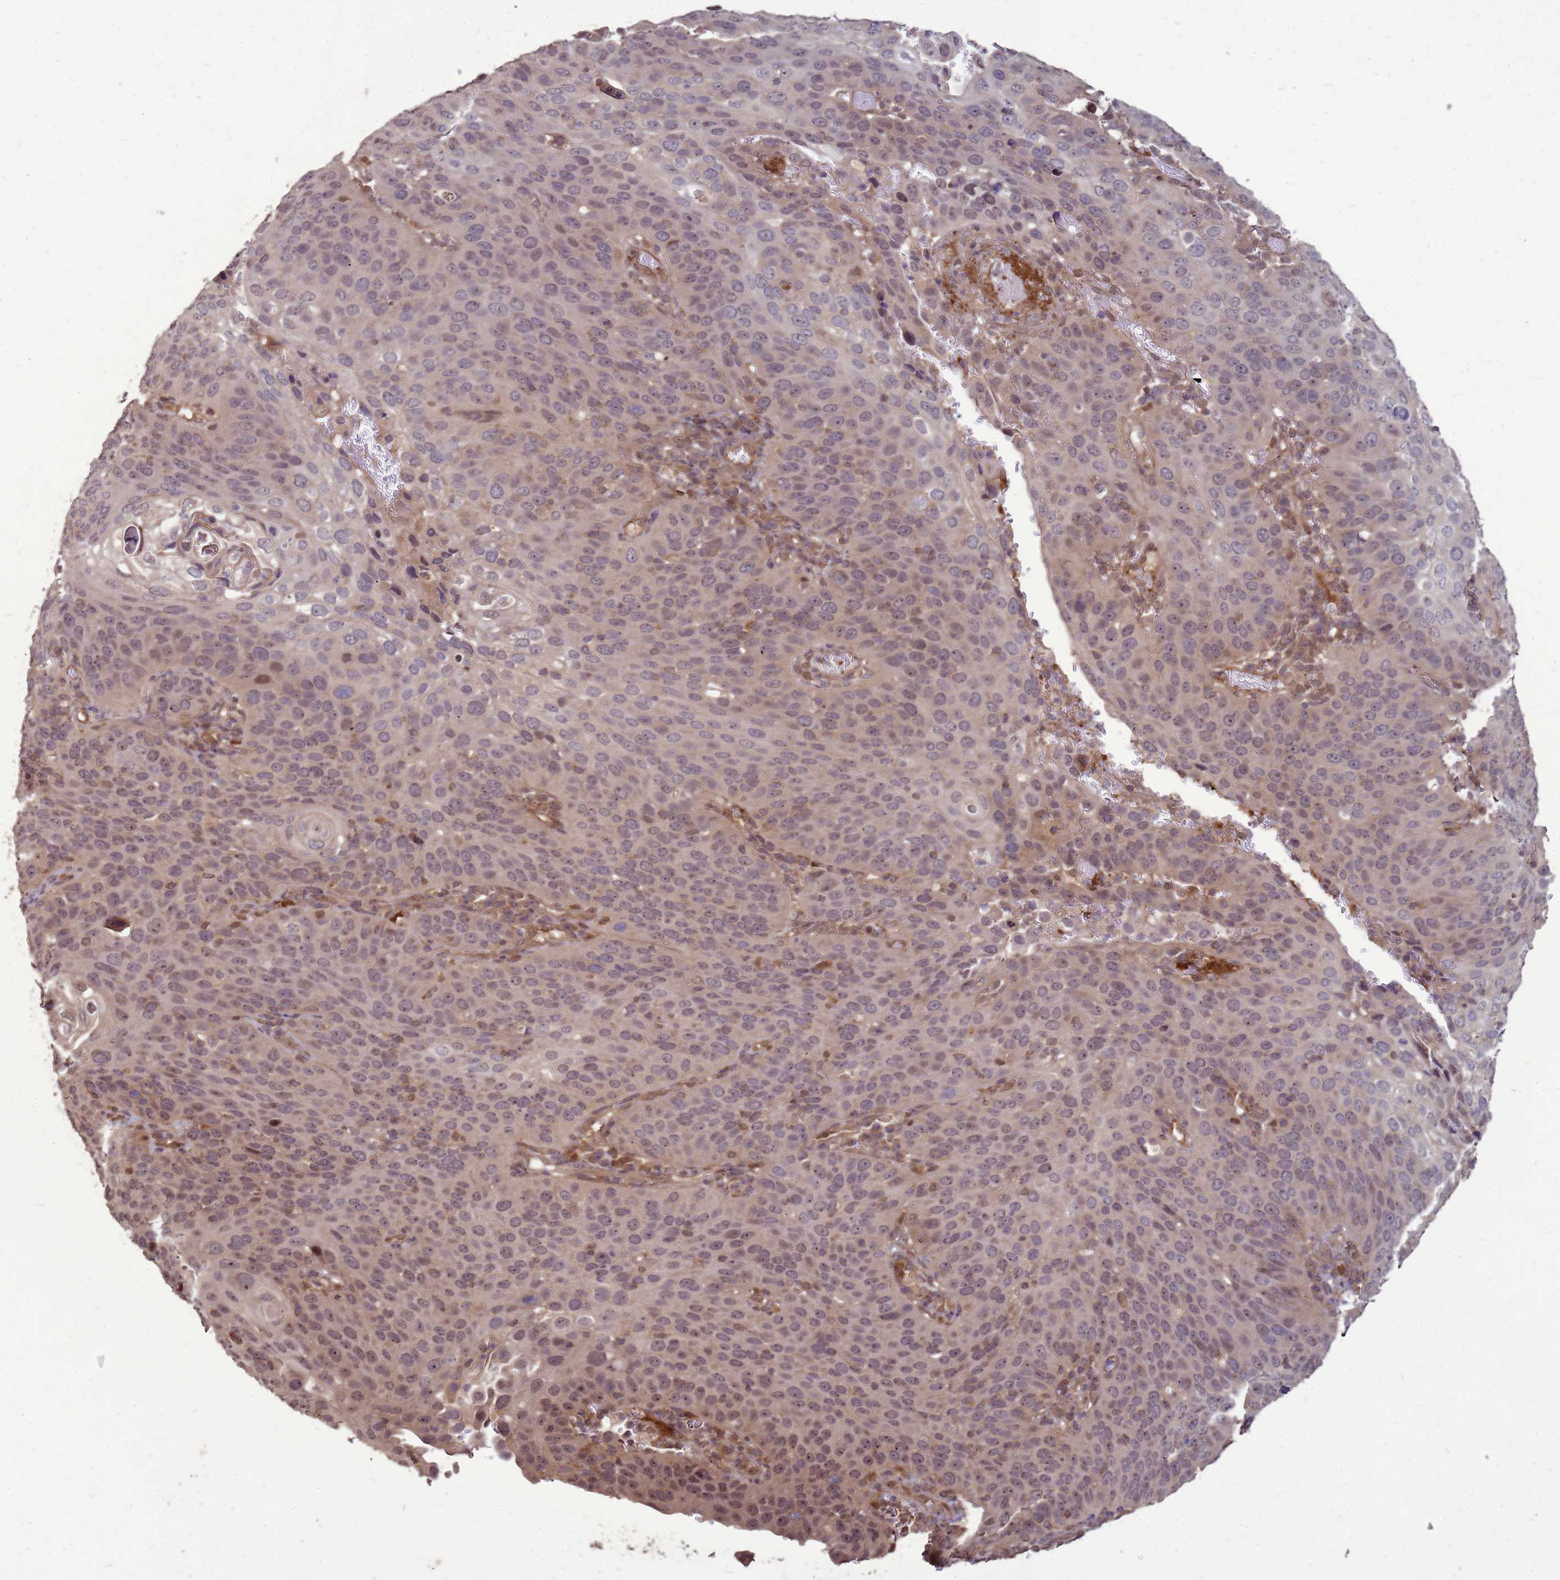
{"staining": {"intensity": "weak", "quantity": "25%-75%", "location": "nuclear"}, "tissue": "cervical cancer", "cell_type": "Tumor cells", "image_type": "cancer", "snomed": [{"axis": "morphology", "description": "Squamous cell carcinoma, NOS"}, {"axis": "topography", "description": "Cervix"}], "caption": "Immunohistochemical staining of cervical cancer (squamous cell carcinoma) demonstrates low levels of weak nuclear protein staining in approximately 25%-75% of tumor cells. Nuclei are stained in blue.", "gene": "CRBN", "patient": {"sex": "female", "age": 36}}